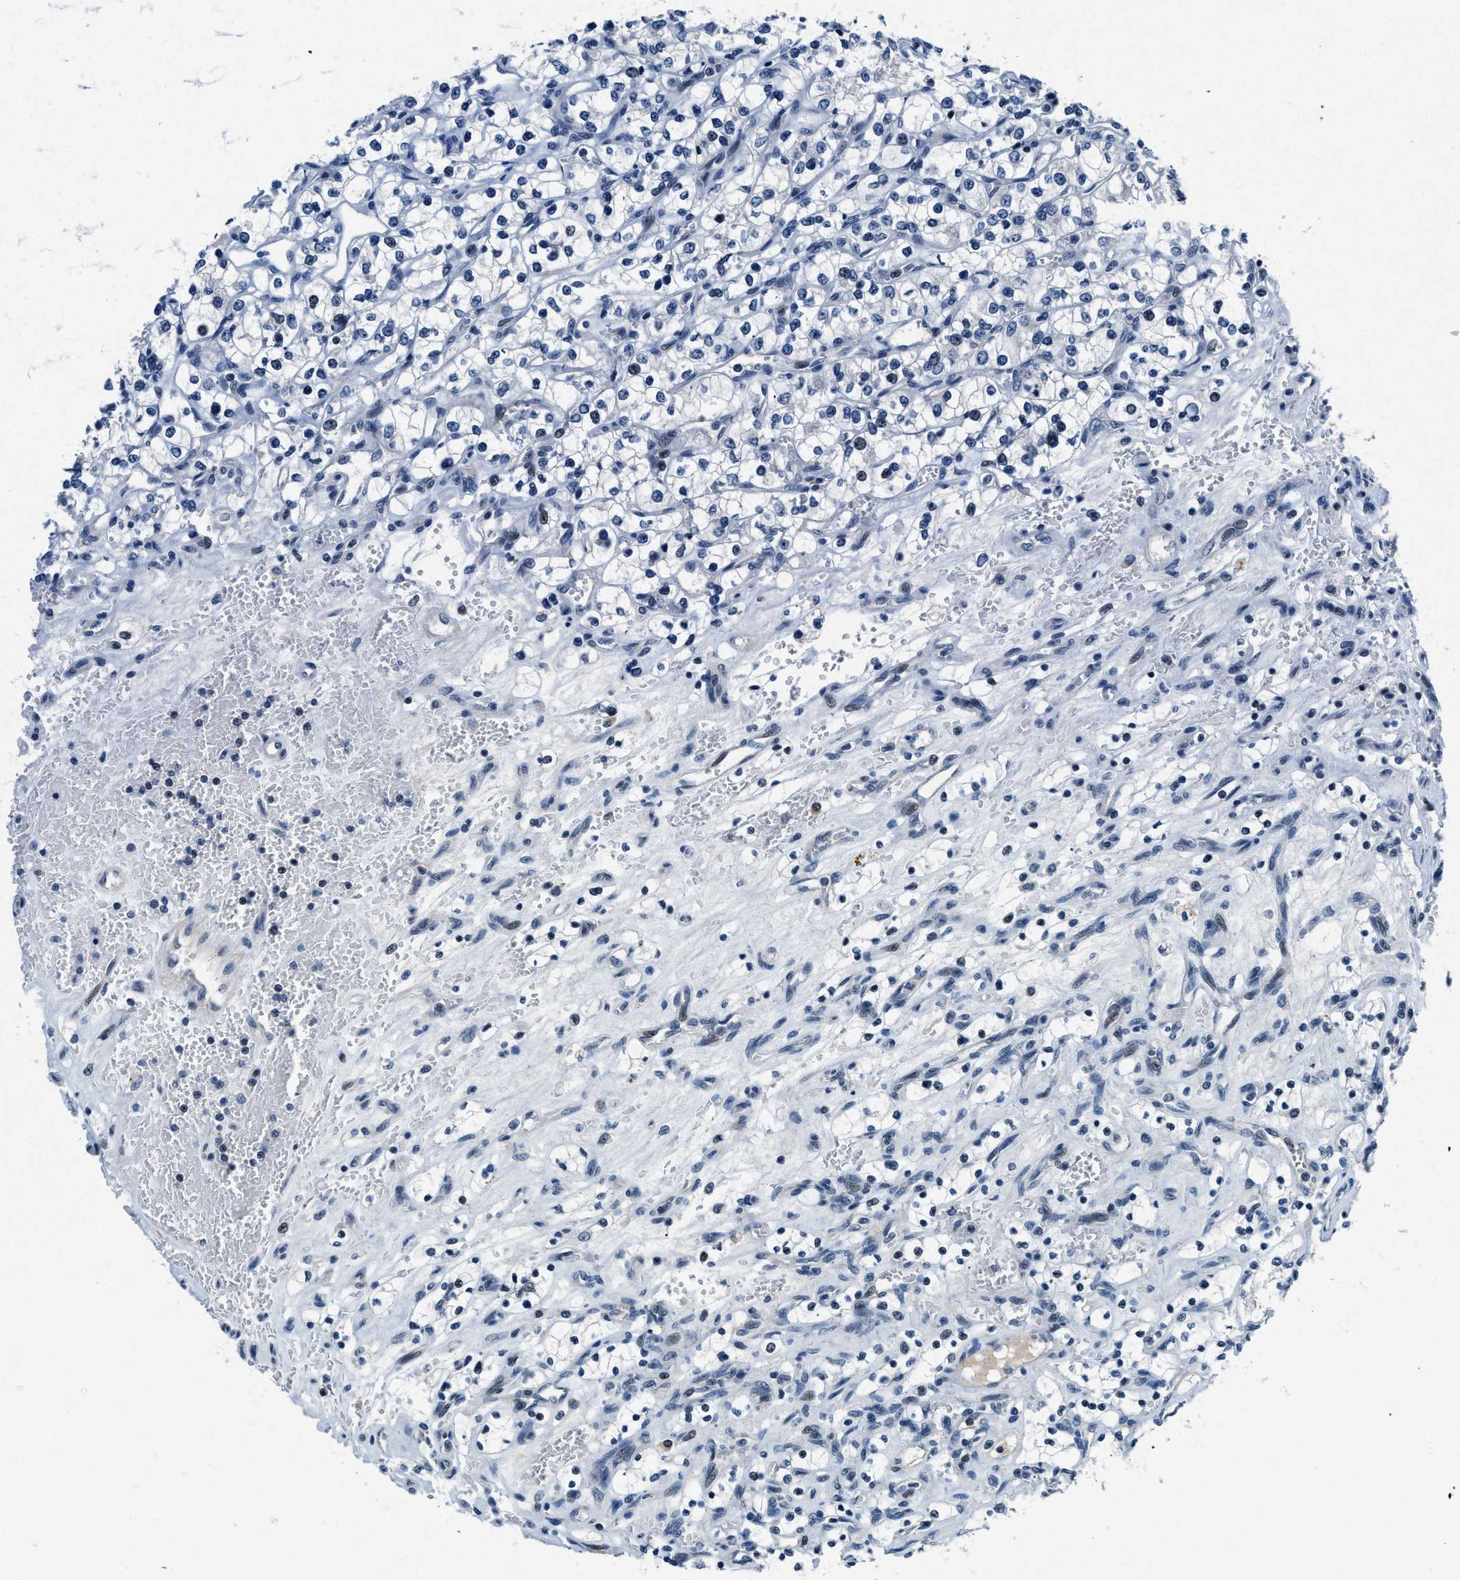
{"staining": {"intensity": "negative", "quantity": "none", "location": "none"}, "tissue": "renal cancer", "cell_type": "Tumor cells", "image_type": "cancer", "snomed": [{"axis": "morphology", "description": "Adenocarcinoma, NOS"}, {"axis": "topography", "description": "Kidney"}], "caption": "Renal cancer stained for a protein using immunohistochemistry (IHC) reveals no expression tumor cells.", "gene": "PHLDA1", "patient": {"sex": "female", "age": 69}}